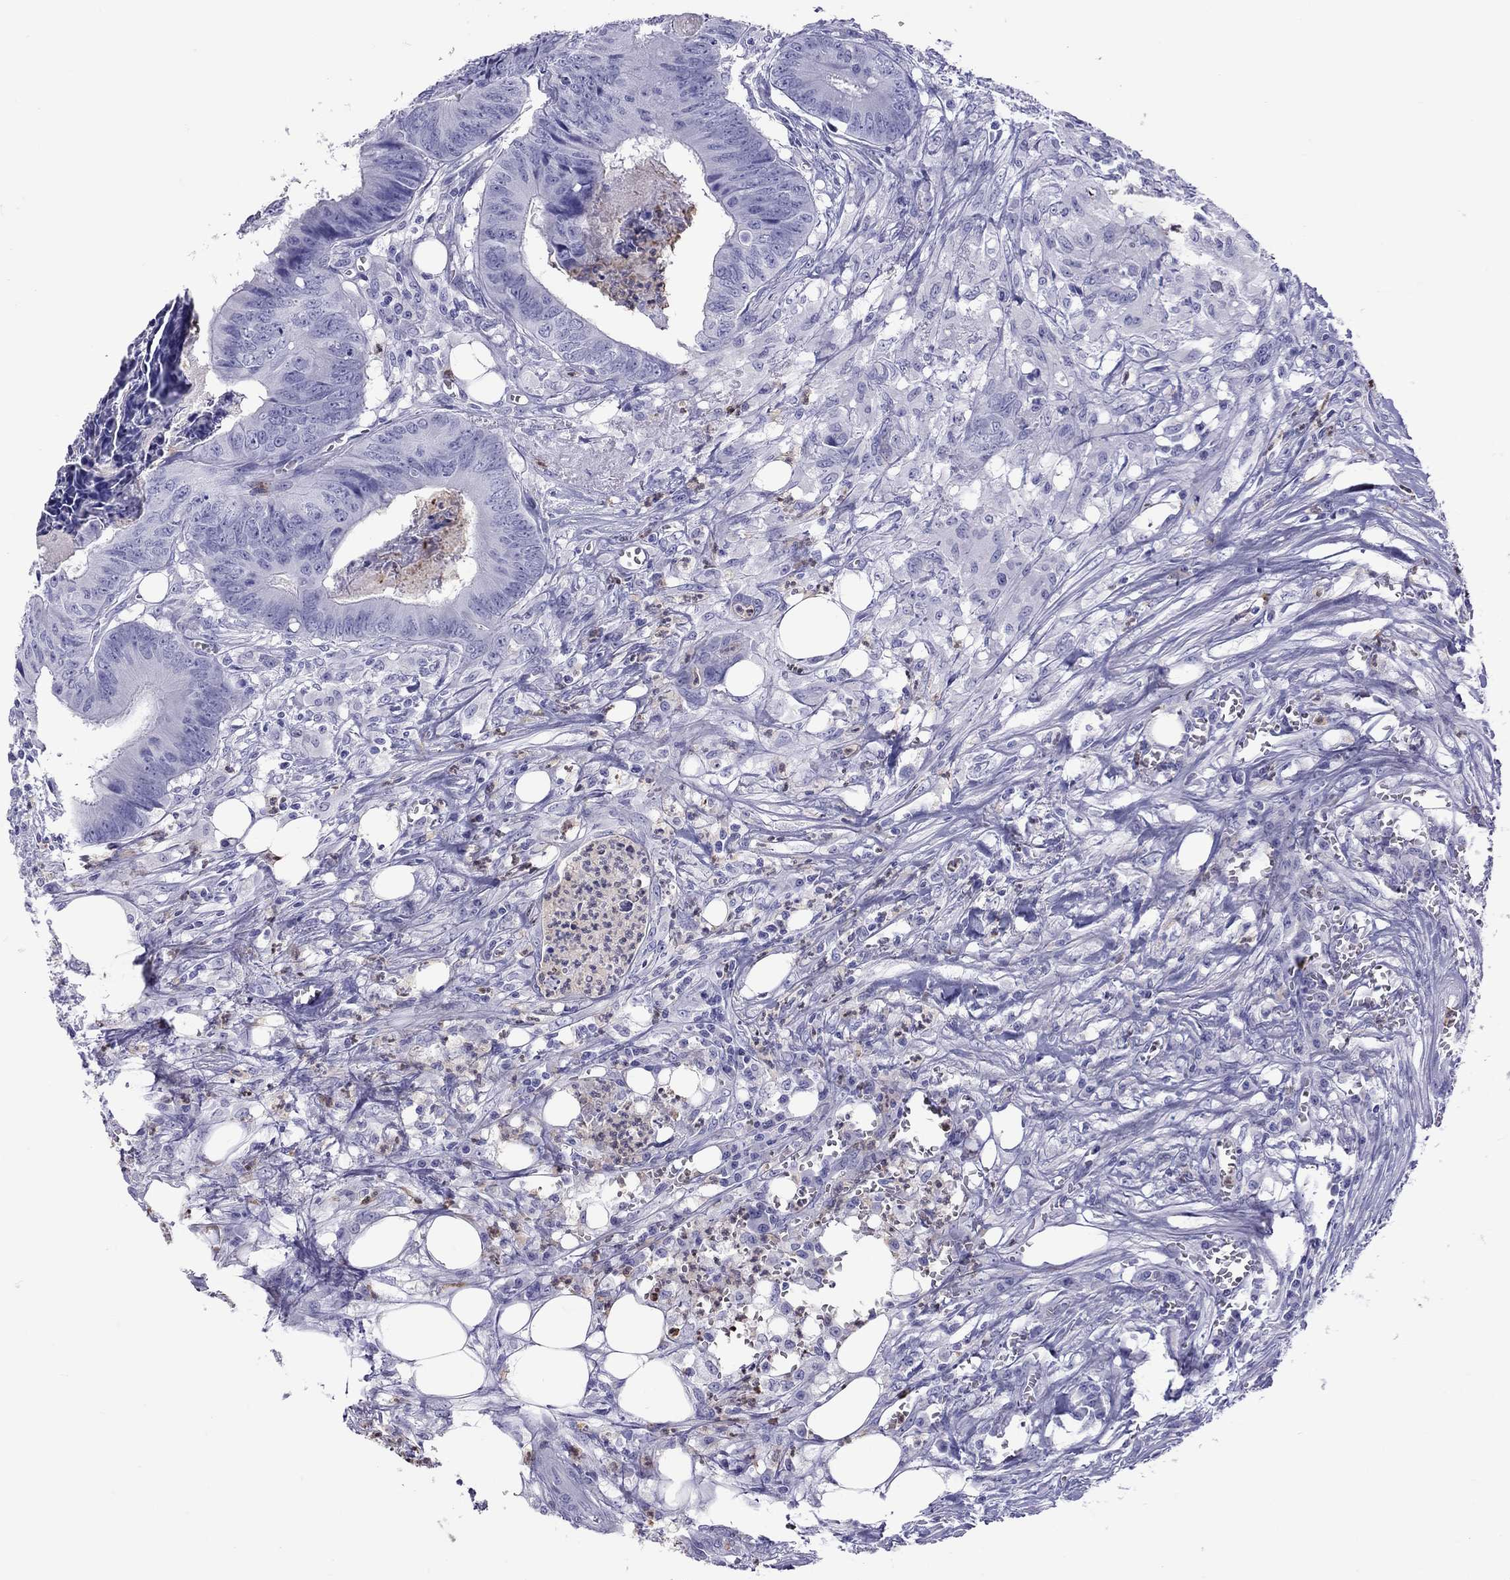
{"staining": {"intensity": "negative", "quantity": "none", "location": "none"}, "tissue": "colorectal cancer", "cell_type": "Tumor cells", "image_type": "cancer", "snomed": [{"axis": "morphology", "description": "Adenocarcinoma, NOS"}, {"axis": "topography", "description": "Colon"}], "caption": "This is an immunohistochemistry photomicrograph of human colorectal cancer (adenocarcinoma). There is no staining in tumor cells.", "gene": "SLAMF1", "patient": {"sex": "male", "age": 84}}